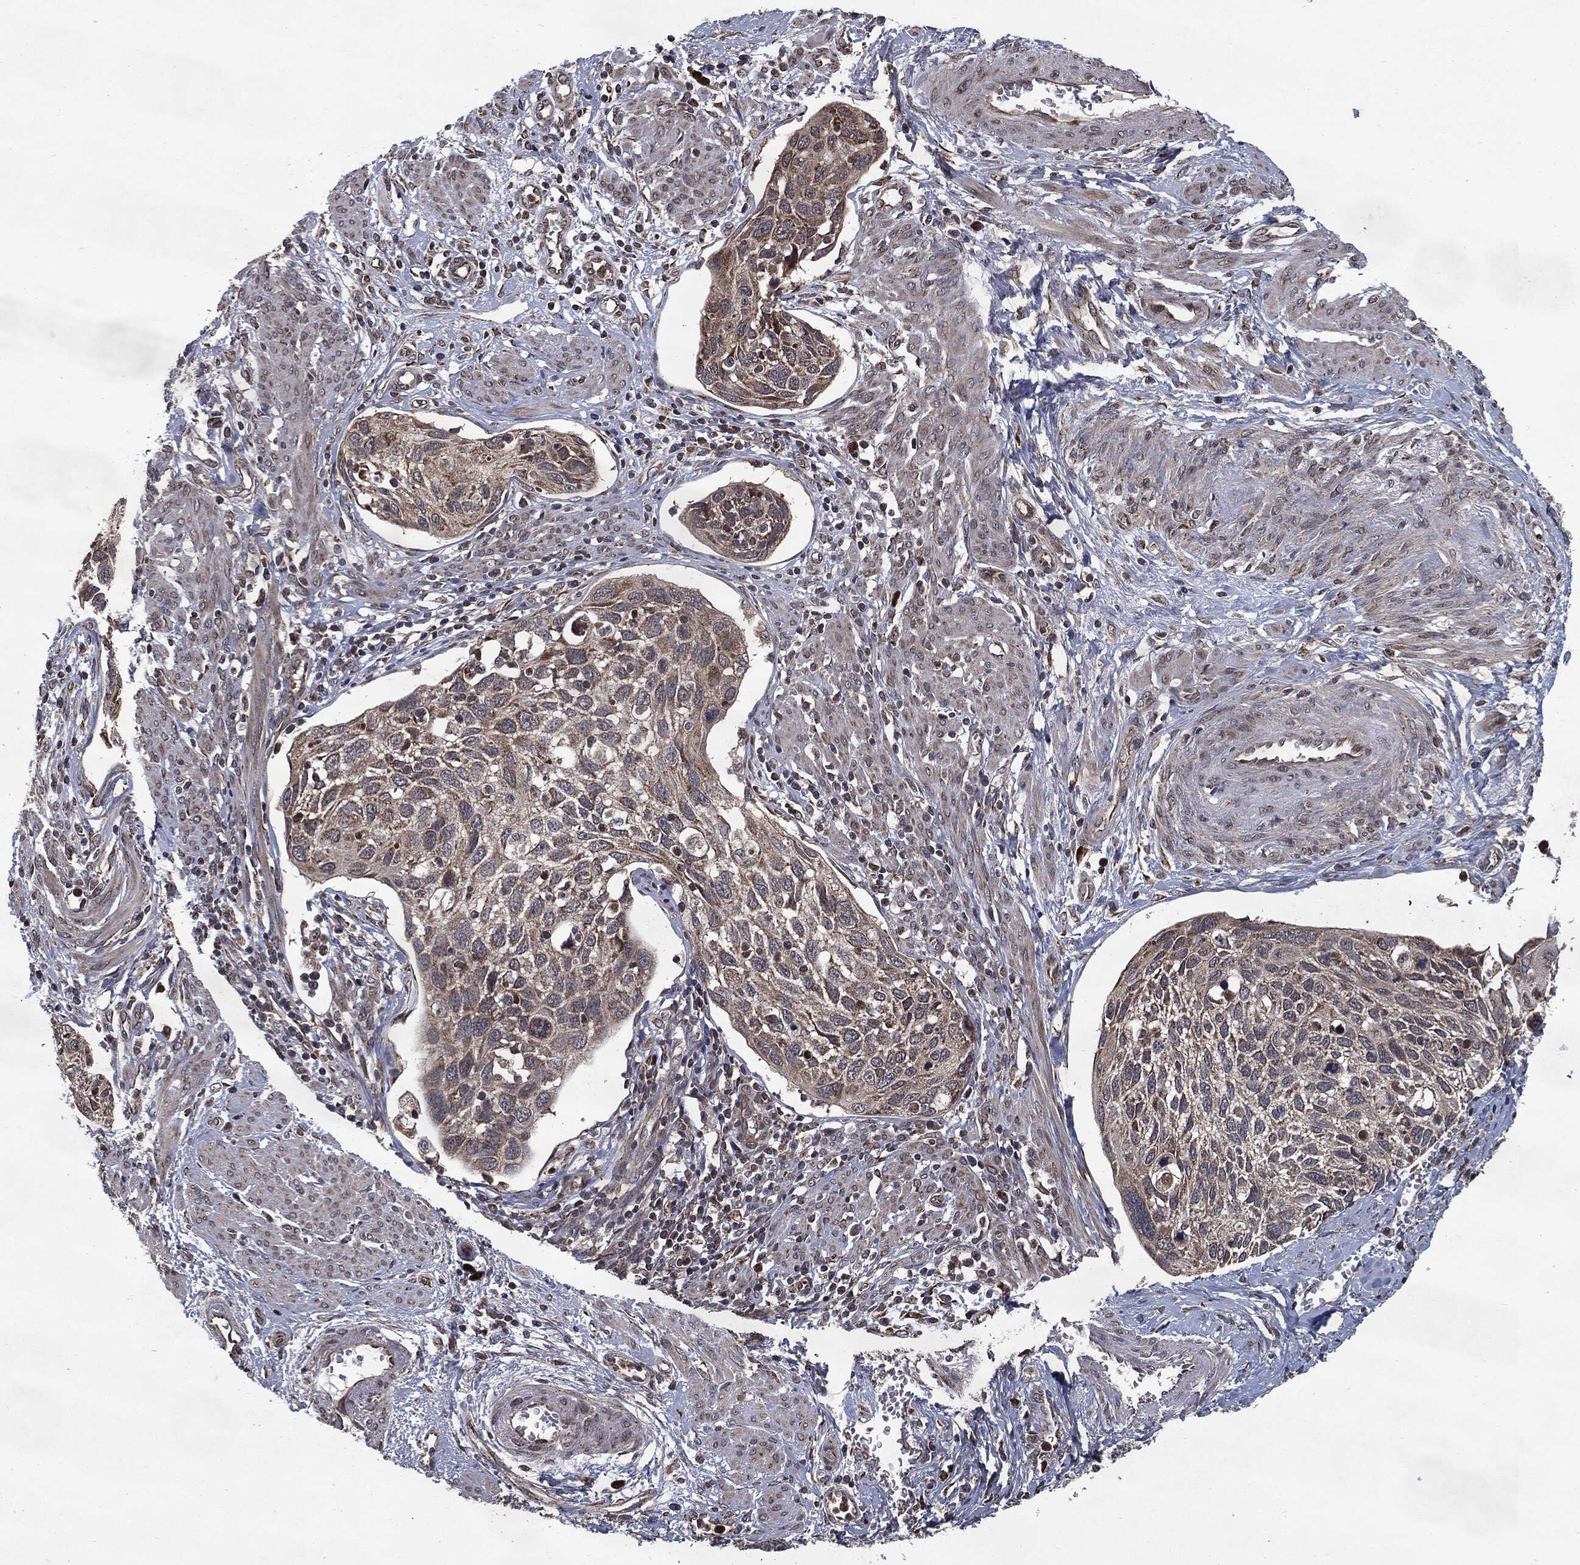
{"staining": {"intensity": "moderate", "quantity": "25%-75%", "location": "cytoplasmic/membranous"}, "tissue": "cervical cancer", "cell_type": "Tumor cells", "image_type": "cancer", "snomed": [{"axis": "morphology", "description": "Squamous cell carcinoma, NOS"}, {"axis": "topography", "description": "Cervix"}], "caption": "Immunohistochemical staining of squamous cell carcinoma (cervical) reveals medium levels of moderate cytoplasmic/membranous staining in about 25%-75% of tumor cells.", "gene": "HDAC5", "patient": {"sex": "female", "age": 70}}